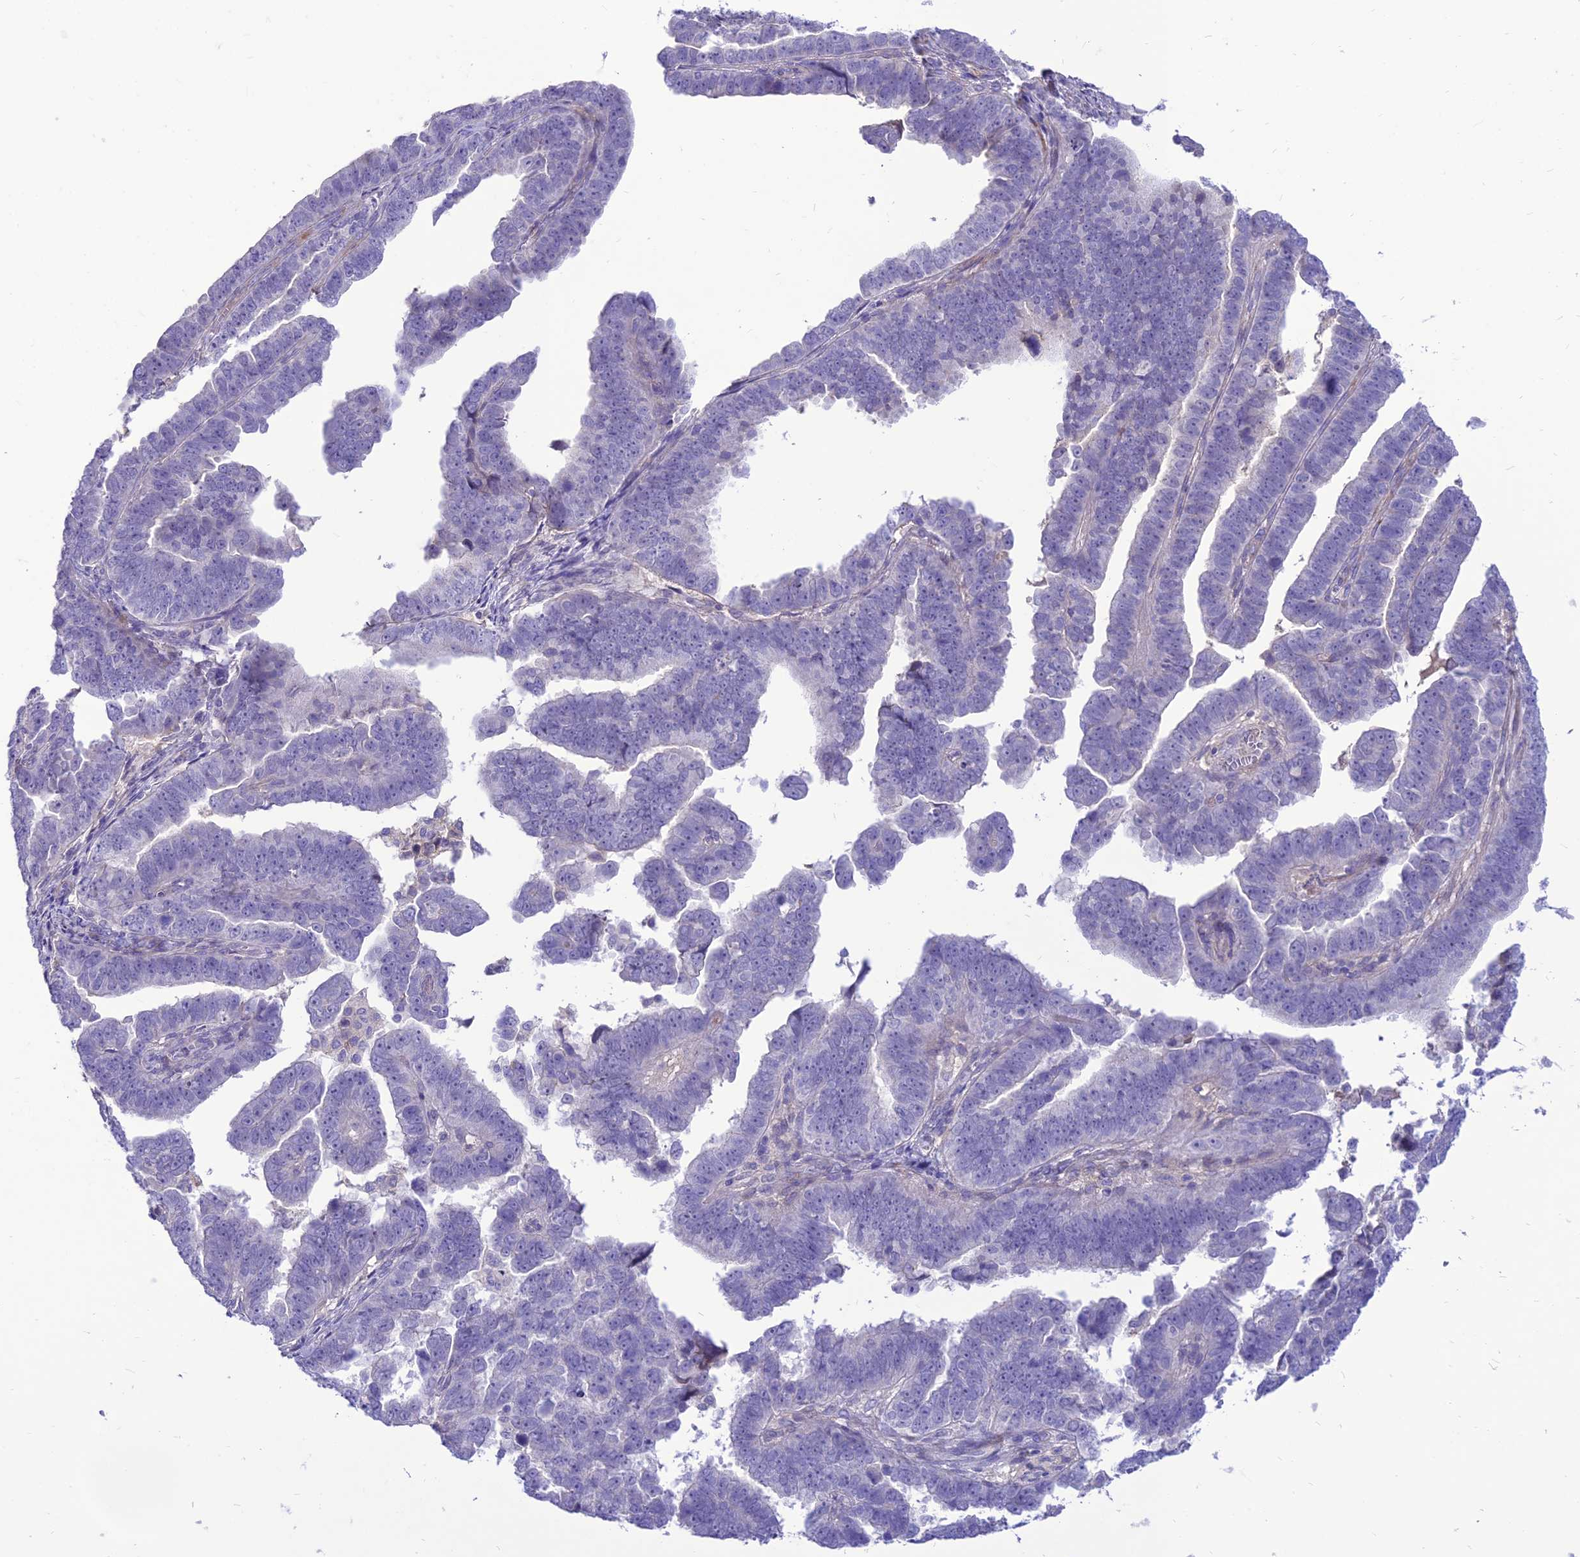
{"staining": {"intensity": "negative", "quantity": "none", "location": "none"}, "tissue": "endometrial cancer", "cell_type": "Tumor cells", "image_type": "cancer", "snomed": [{"axis": "morphology", "description": "Adenocarcinoma, NOS"}, {"axis": "topography", "description": "Endometrium"}], "caption": "Immunohistochemistry (IHC) of endometrial adenocarcinoma displays no expression in tumor cells.", "gene": "TEKT3", "patient": {"sex": "female", "age": 75}}